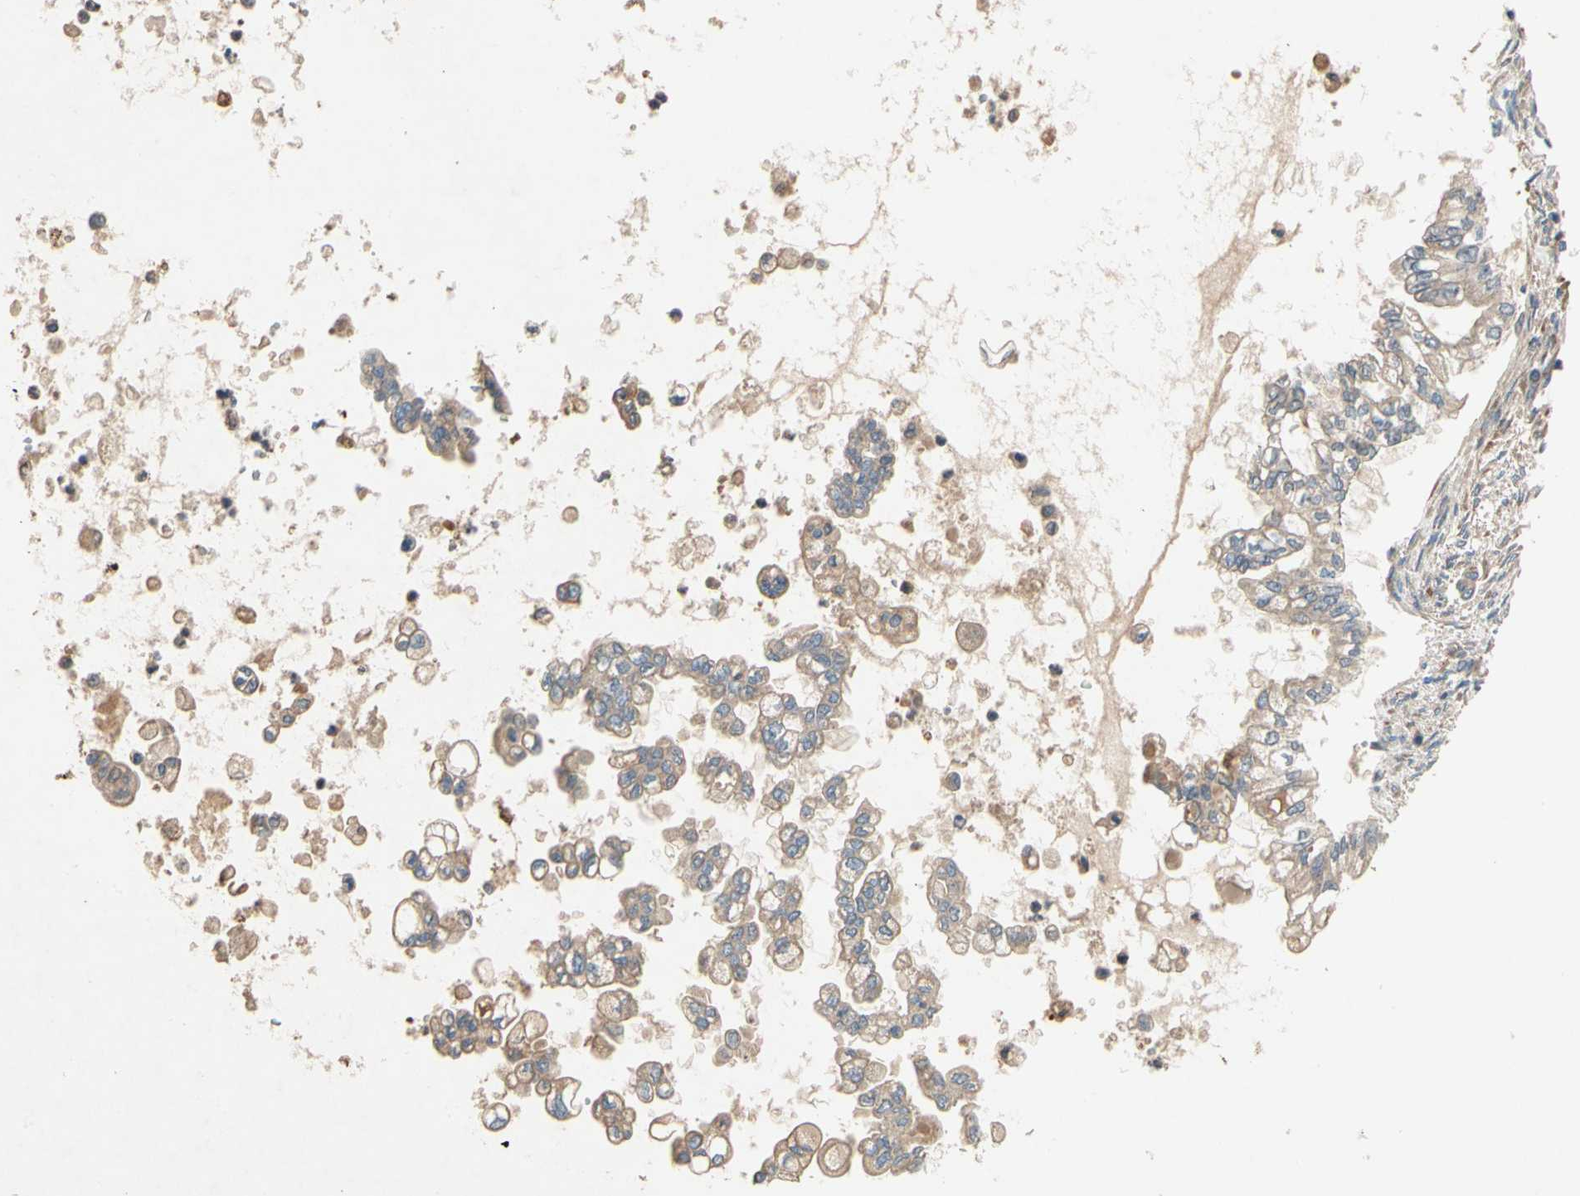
{"staining": {"intensity": "weak", "quantity": ">75%", "location": "cytoplasmic/membranous"}, "tissue": "pancreatic cancer", "cell_type": "Tumor cells", "image_type": "cancer", "snomed": [{"axis": "morphology", "description": "Normal tissue, NOS"}, {"axis": "topography", "description": "Pancreas"}], "caption": "Pancreatic cancer stained for a protein shows weak cytoplasmic/membranous positivity in tumor cells.", "gene": "XYLT1", "patient": {"sex": "male", "age": 42}}